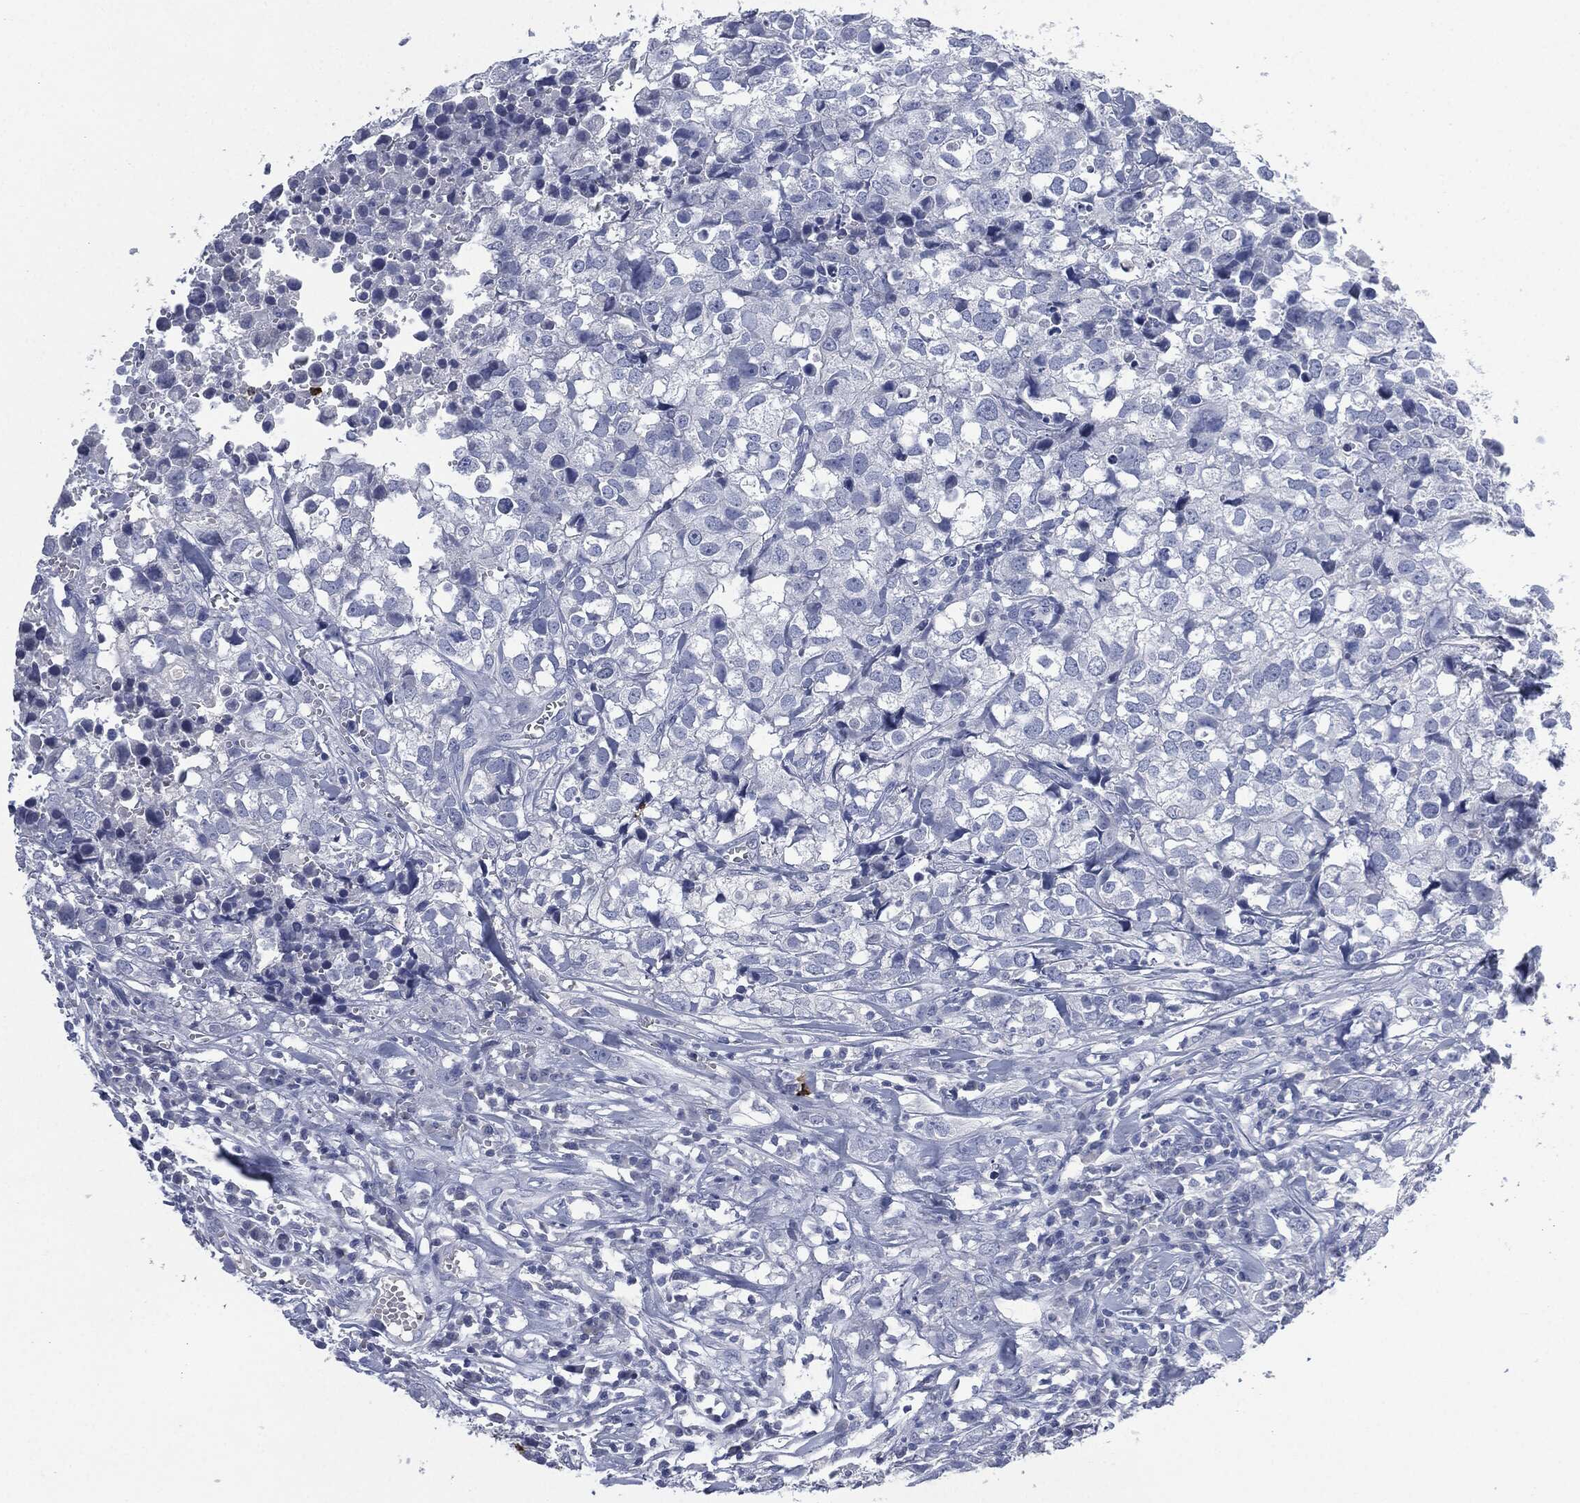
{"staining": {"intensity": "negative", "quantity": "none", "location": "none"}, "tissue": "breast cancer", "cell_type": "Tumor cells", "image_type": "cancer", "snomed": [{"axis": "morphology", "description": "Duct carcinoma"}, {"axis": "topography", "description": "Breast"}], "caption": "This is an IHC image of breast cancer (infiltrating ductal carcinoma). There is no positivity in tumor cells.", "gene": "CEACAM8", "patient": {"sex": "female", "age": 30}}